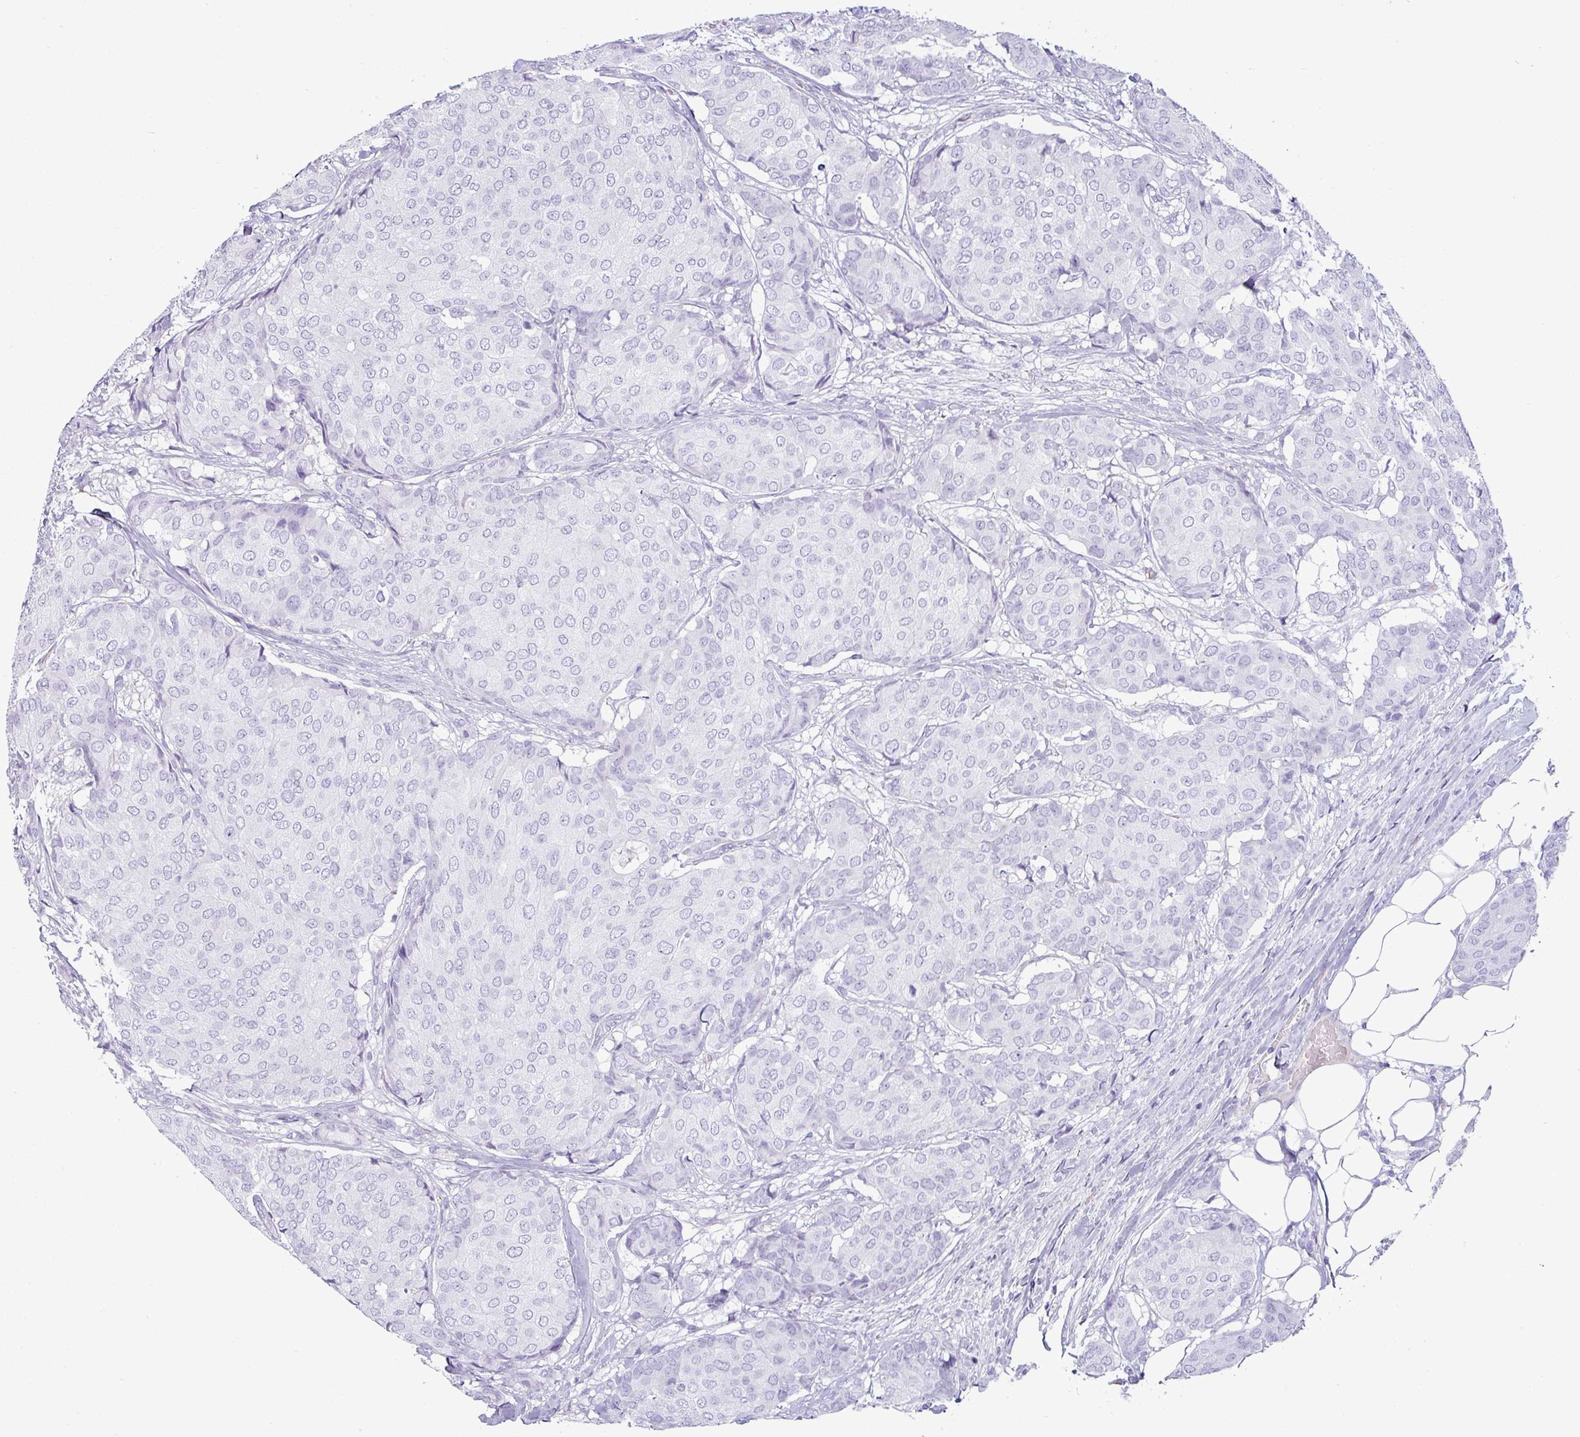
{"staining": {"intensity": "negative", "quantity": "none", "location": "none"}, "tissue": "breast cancer", "cell_type": "Tumor cells", "image_type": "cancer", "snomed": [{"axis": "morphology", "description": "Duct carcinoma"}, {"axis": "topography", "description": "Breast"}], "caption": "Protein analysis of breast cancer displays no significant expression in tumor cells.", "gene": "VCX2", "patient": {"sex": "female", "age": 75}}